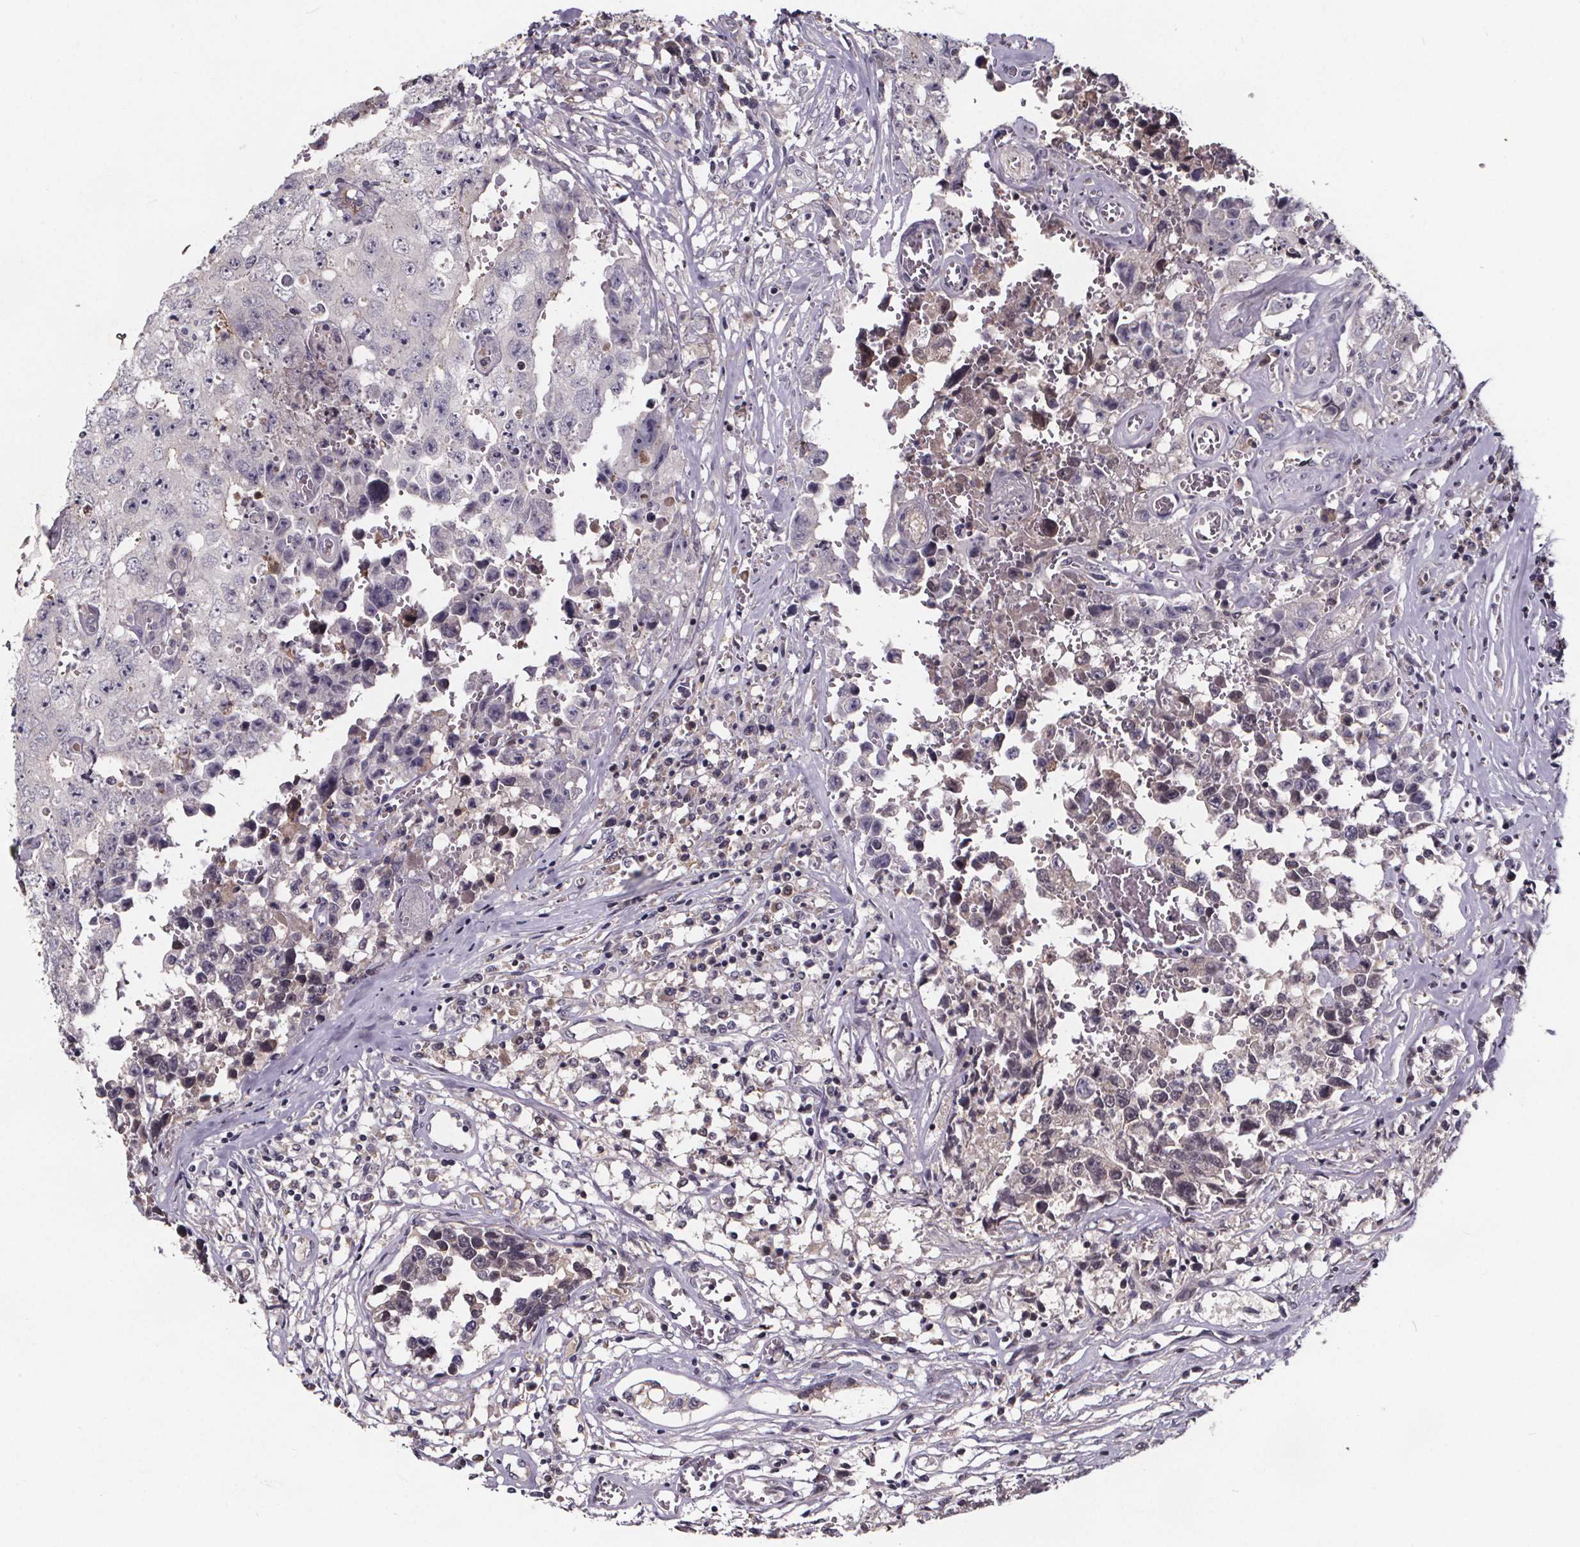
{"staining": {"intensity": "weak", "quantity": "<25%", "location": "cytoplasmic/membranous"}, "tissue": "testis cancer", "cell_type": "Tumor cells", "image_type": "cancer", "snomed": [{"axis": "morphology", "description": "Carcinoma, Embryonal, NOS"}, {"axis": "topography", "description": "Testis"}], "caption": "This is a photomicrograph of immunohistochemistry staining of embryonal carcinoma (testis), which shows no positivity in tumor cells.", "gene": "NPHP4", "patient": {"sex": "male", "age": 36}}